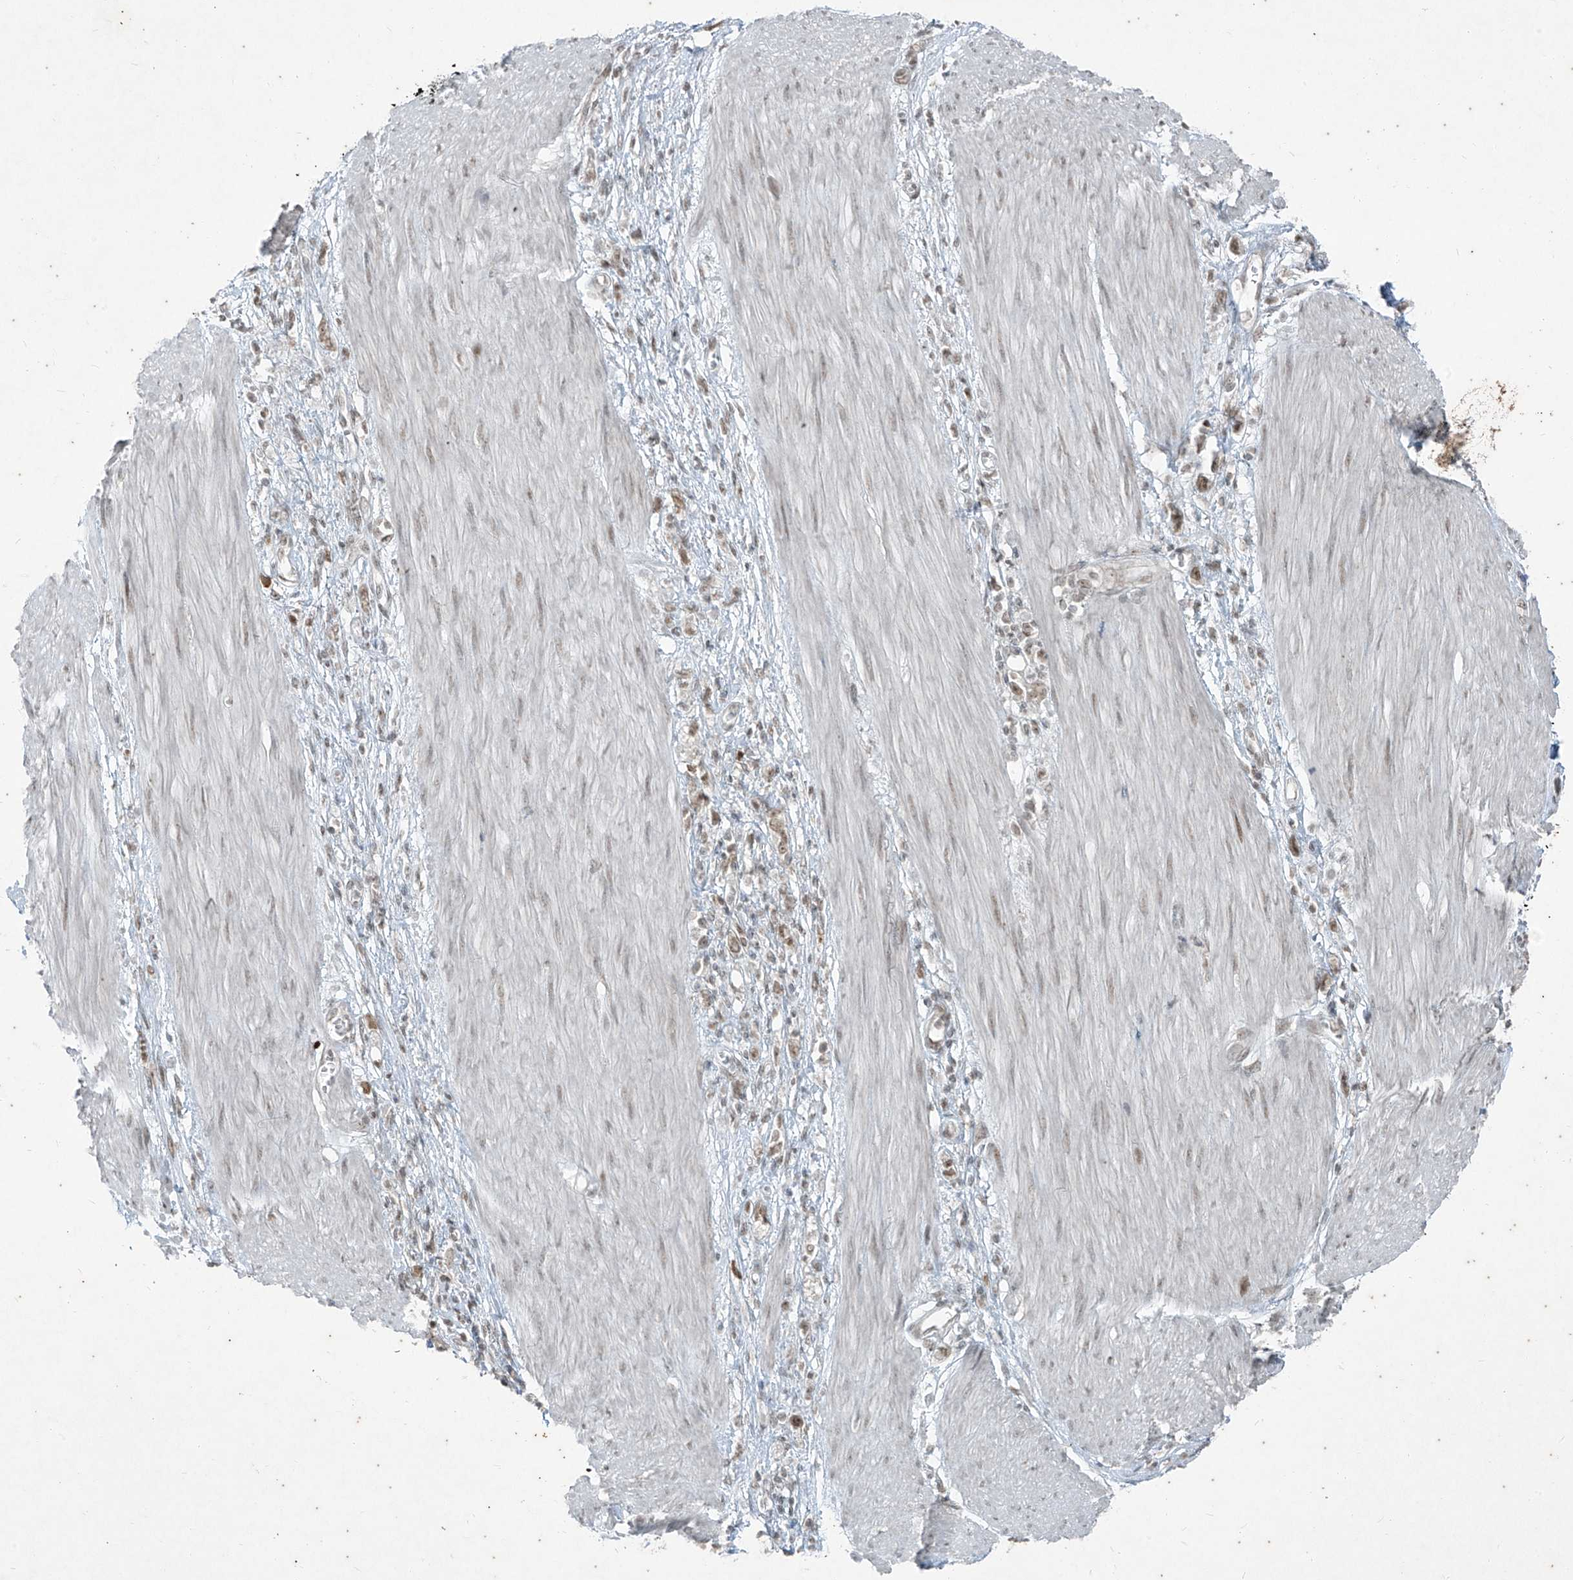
{"staining": {"intensity": "weak", "quantity": ">75%", "location": "nuclear"}, "tissue": "stomach cancer", "cell_type": "Tumor cells", "image_type": "cancer", "snomed": [{"axis": "morphology", "description": "Adenocarcinoma, NOS"}, {"axis": "topography", "description": "Stomach"}], "caption": "Immunohistochemistry (IHC) (DAB (3,3'-diaminobenzidine)) staining of human stomach adenocarcinoma demonstrates weak nuclear protein staining in about >75% of tumor cells.", "gene": "ZNF354B", "patient": {"sex": "female", "age": 76}}